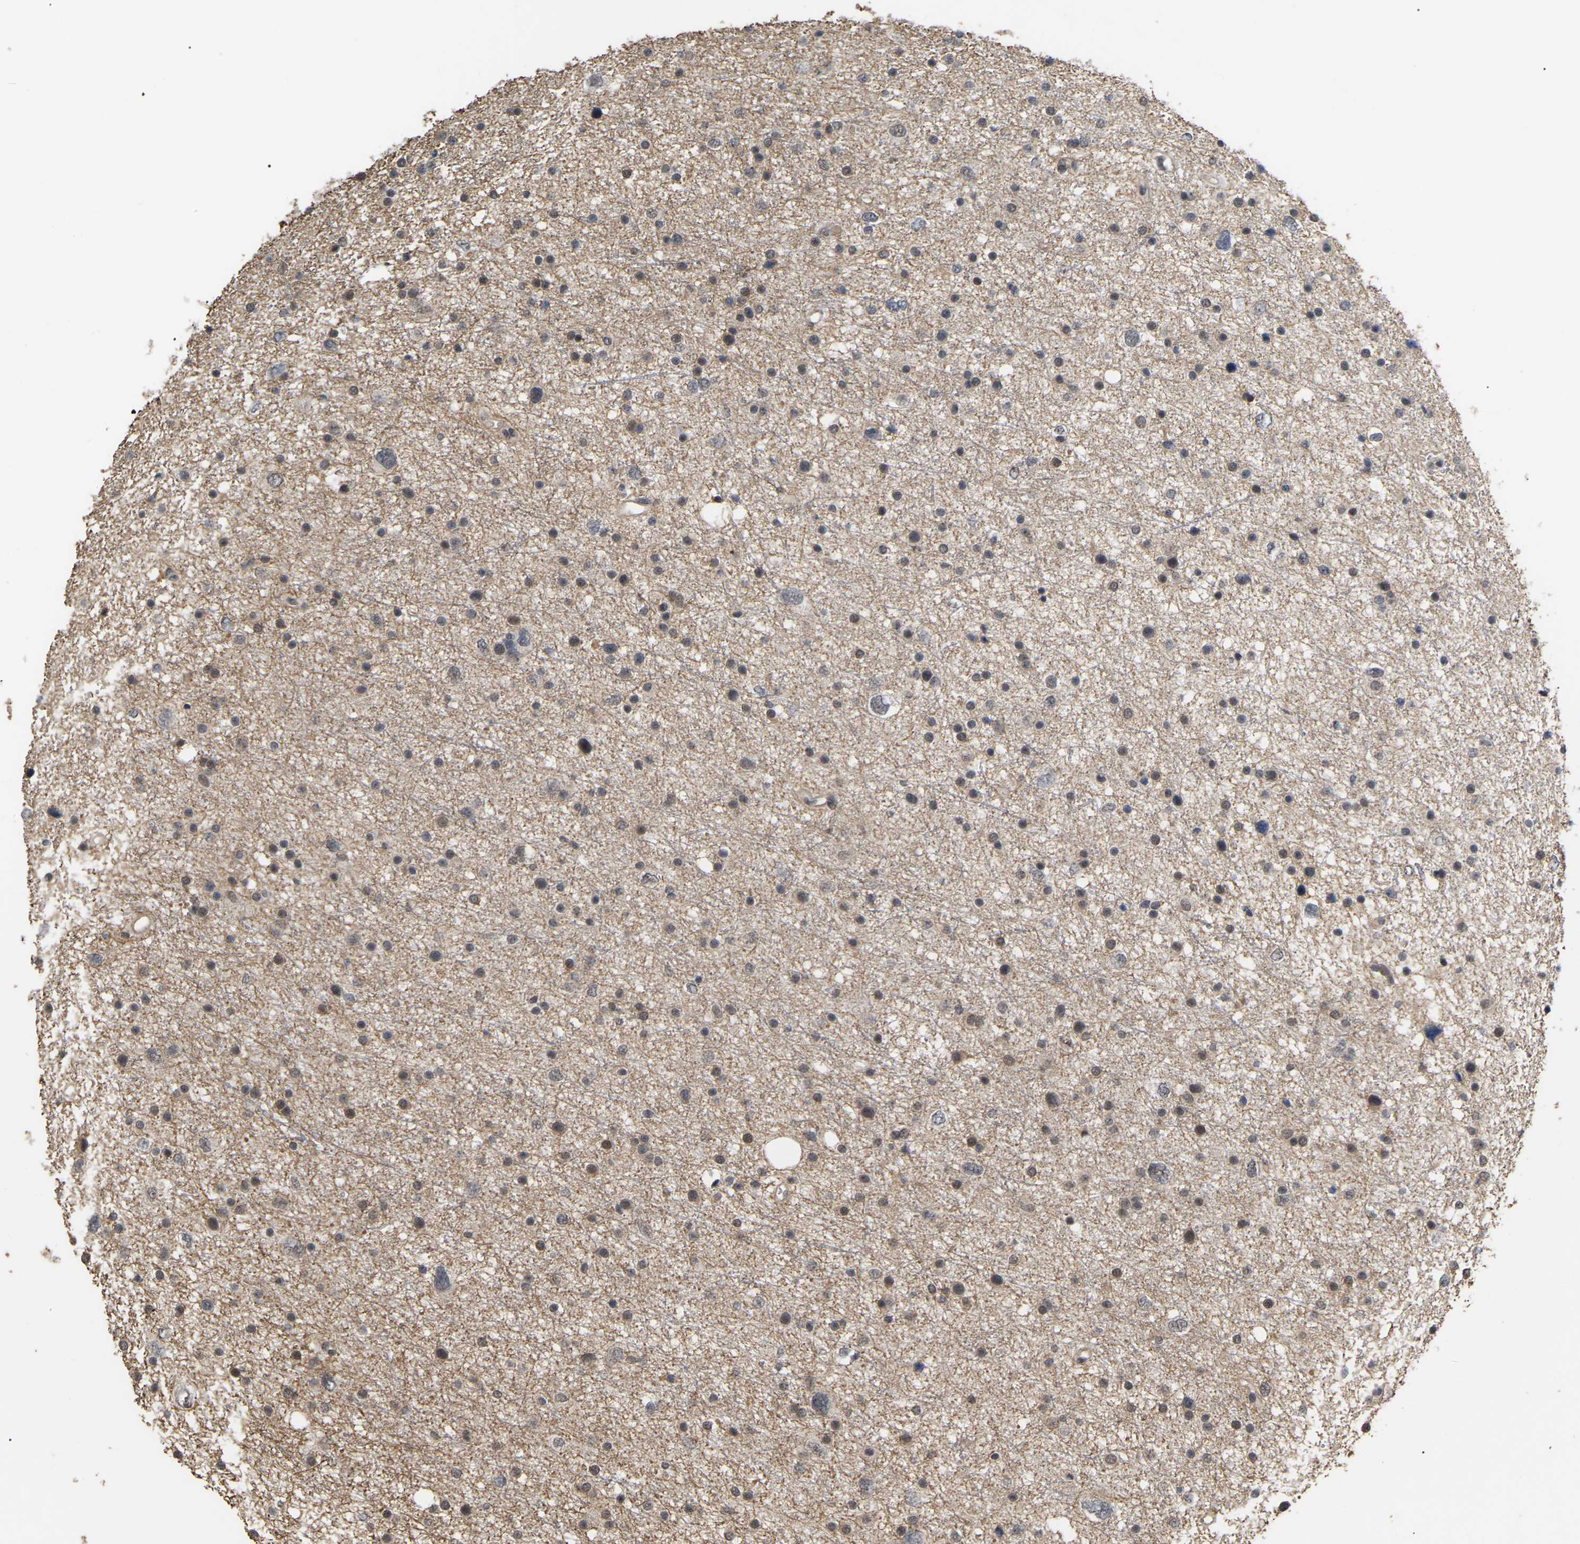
{"staining": {"intensity": "weak", "quantity": "<25%", "location": "nuclear"}, "tissue": "glioma", "cell_type": "Tumor cells", "image_type": "cancer", "snomed": [{"axis": "morphology", "description": "Glioma, malignant, Low grade"}, {"axis": "topography", "description": "Brain"}], "caption": "This is an IHC photomicrograph of malignant glioma (low-grade). There is no positivity in tumor cells.", "gene": "JAZF1", "patient": {"sex": "female", "age": 37}}